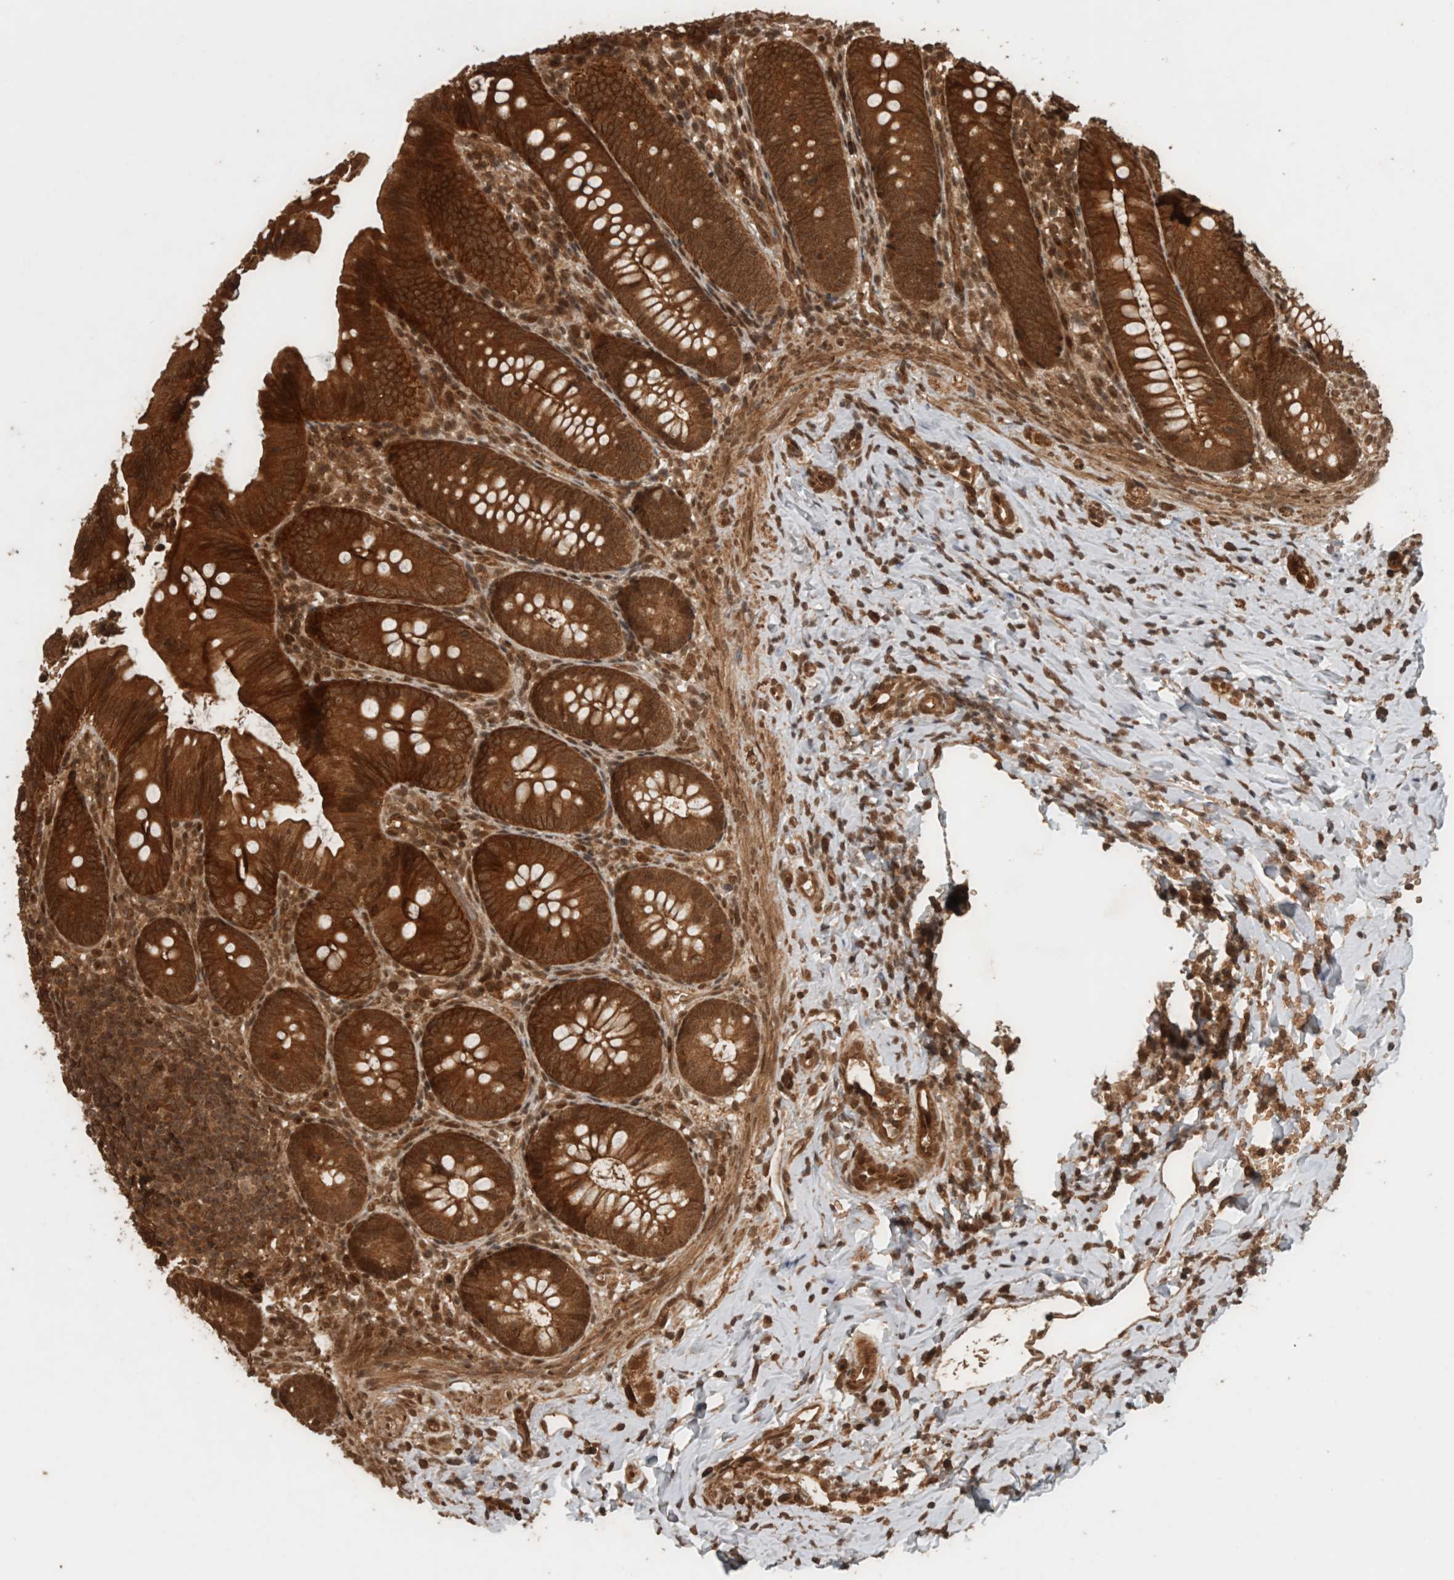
{"staining": {"intensity": "strong", "quantity": ">75%", "location": "cytoplasmic/membranous"}, "tissue": "appendix", "cell_type": "Glandular cells", "image_type": "normal", "snomed": [{"axis": "morphology", "description": "Normal tissue, NOS"}, {"axis": "topography", "description": "Appendix"}], "caption": "Human appendix stained with a brown dye demonstrates strong cytoplasmic/membranous positive expression in about >75% of glandular cells.", "gene": "CNTROB", "patient": {"sex": "male", "age": 1}}